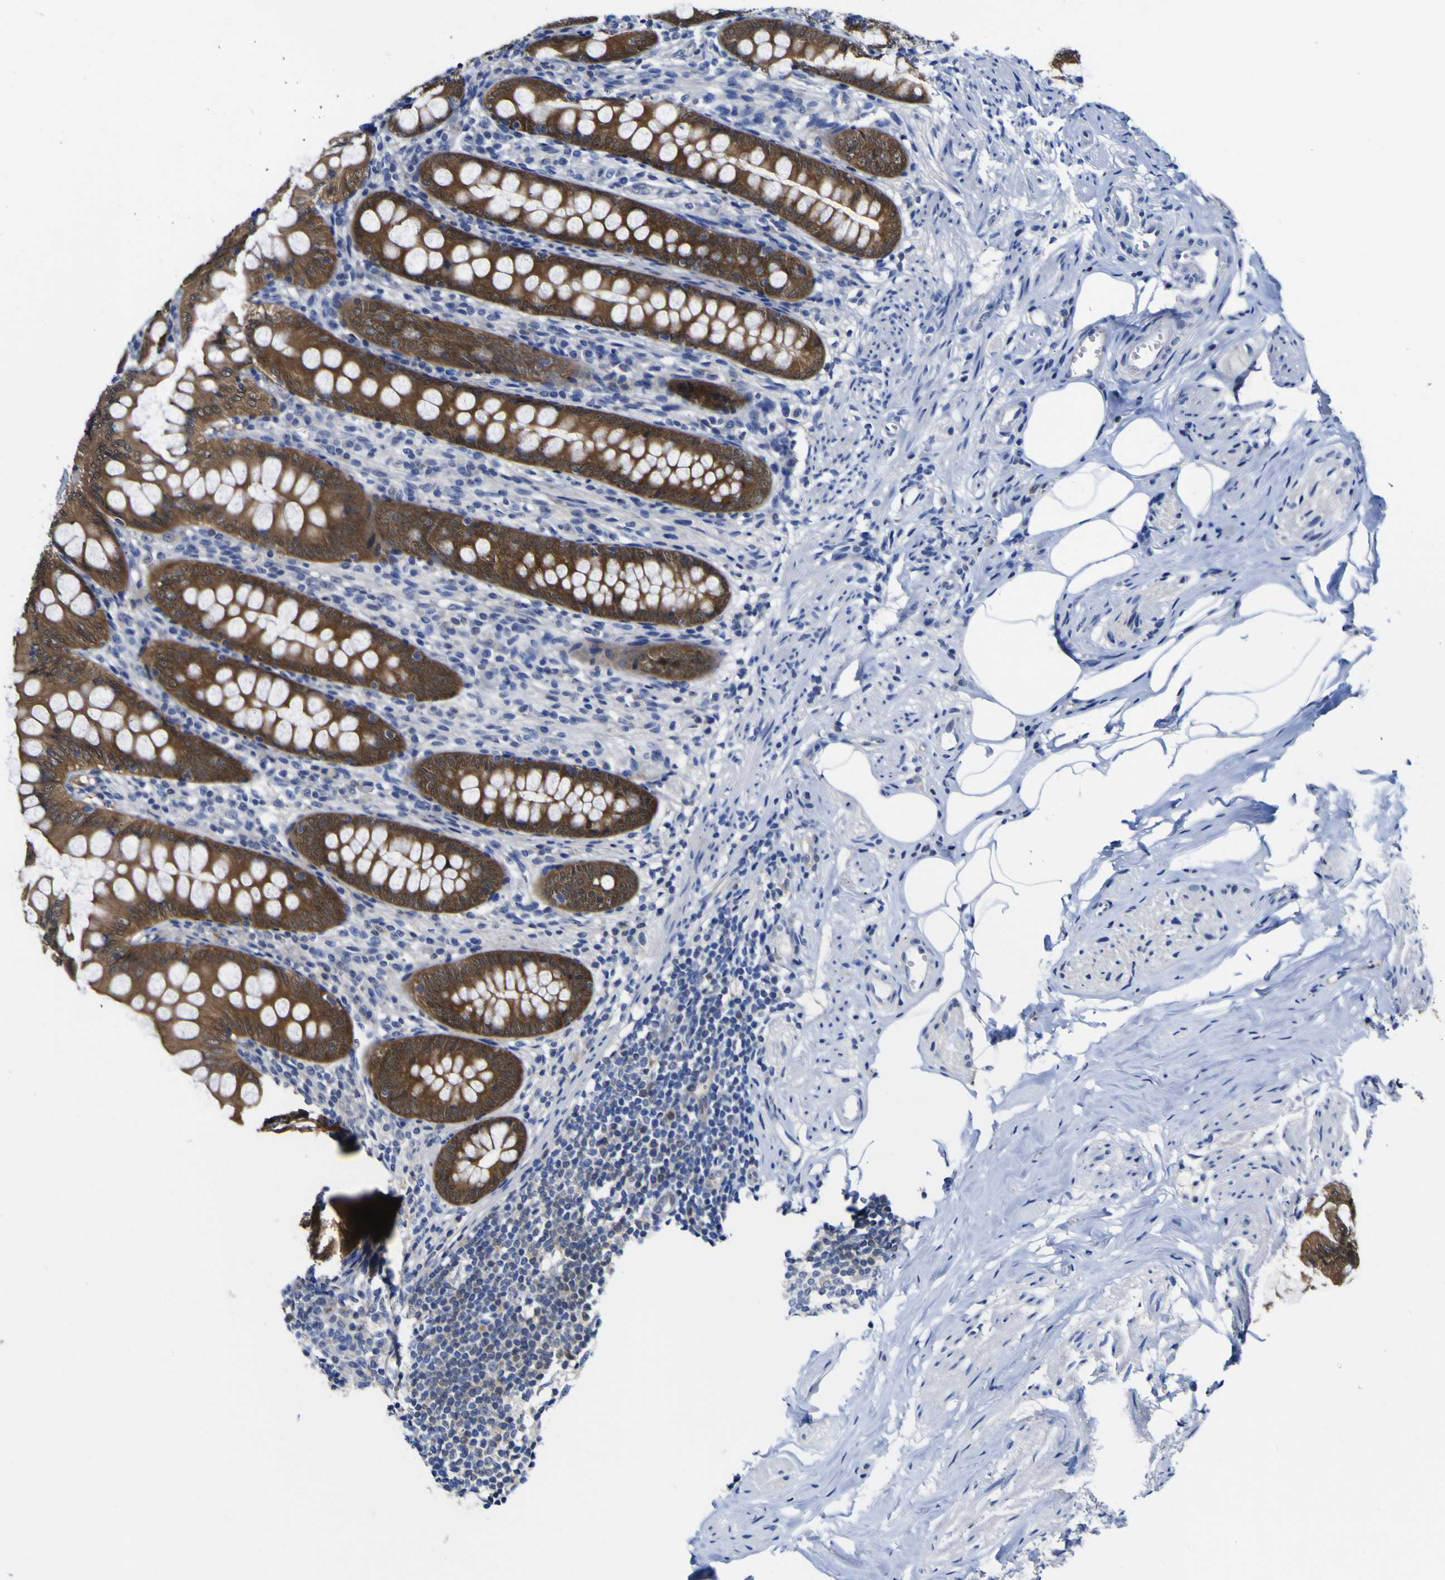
{"staining": {"intensity": "strong", "quantity": ">75%", "location": "cytoplasmic/membranous"}, "tissue": "appendix", "cell_type": "Glandular cells", "image_type": "normal", "snomed": [{"axis": "morphology", "description": "Normal tissue, NOS"}, {"axis": "topography", "description": "Appendix"}], "caption": "Immunohistochemistry (DAB) staining of benign appendix shows strong cytoplasmic/membranous protein staining in approximately >75% of glandular cells.", "gene": "CASP6", "patient": {"sex": "female", "age": 77}}